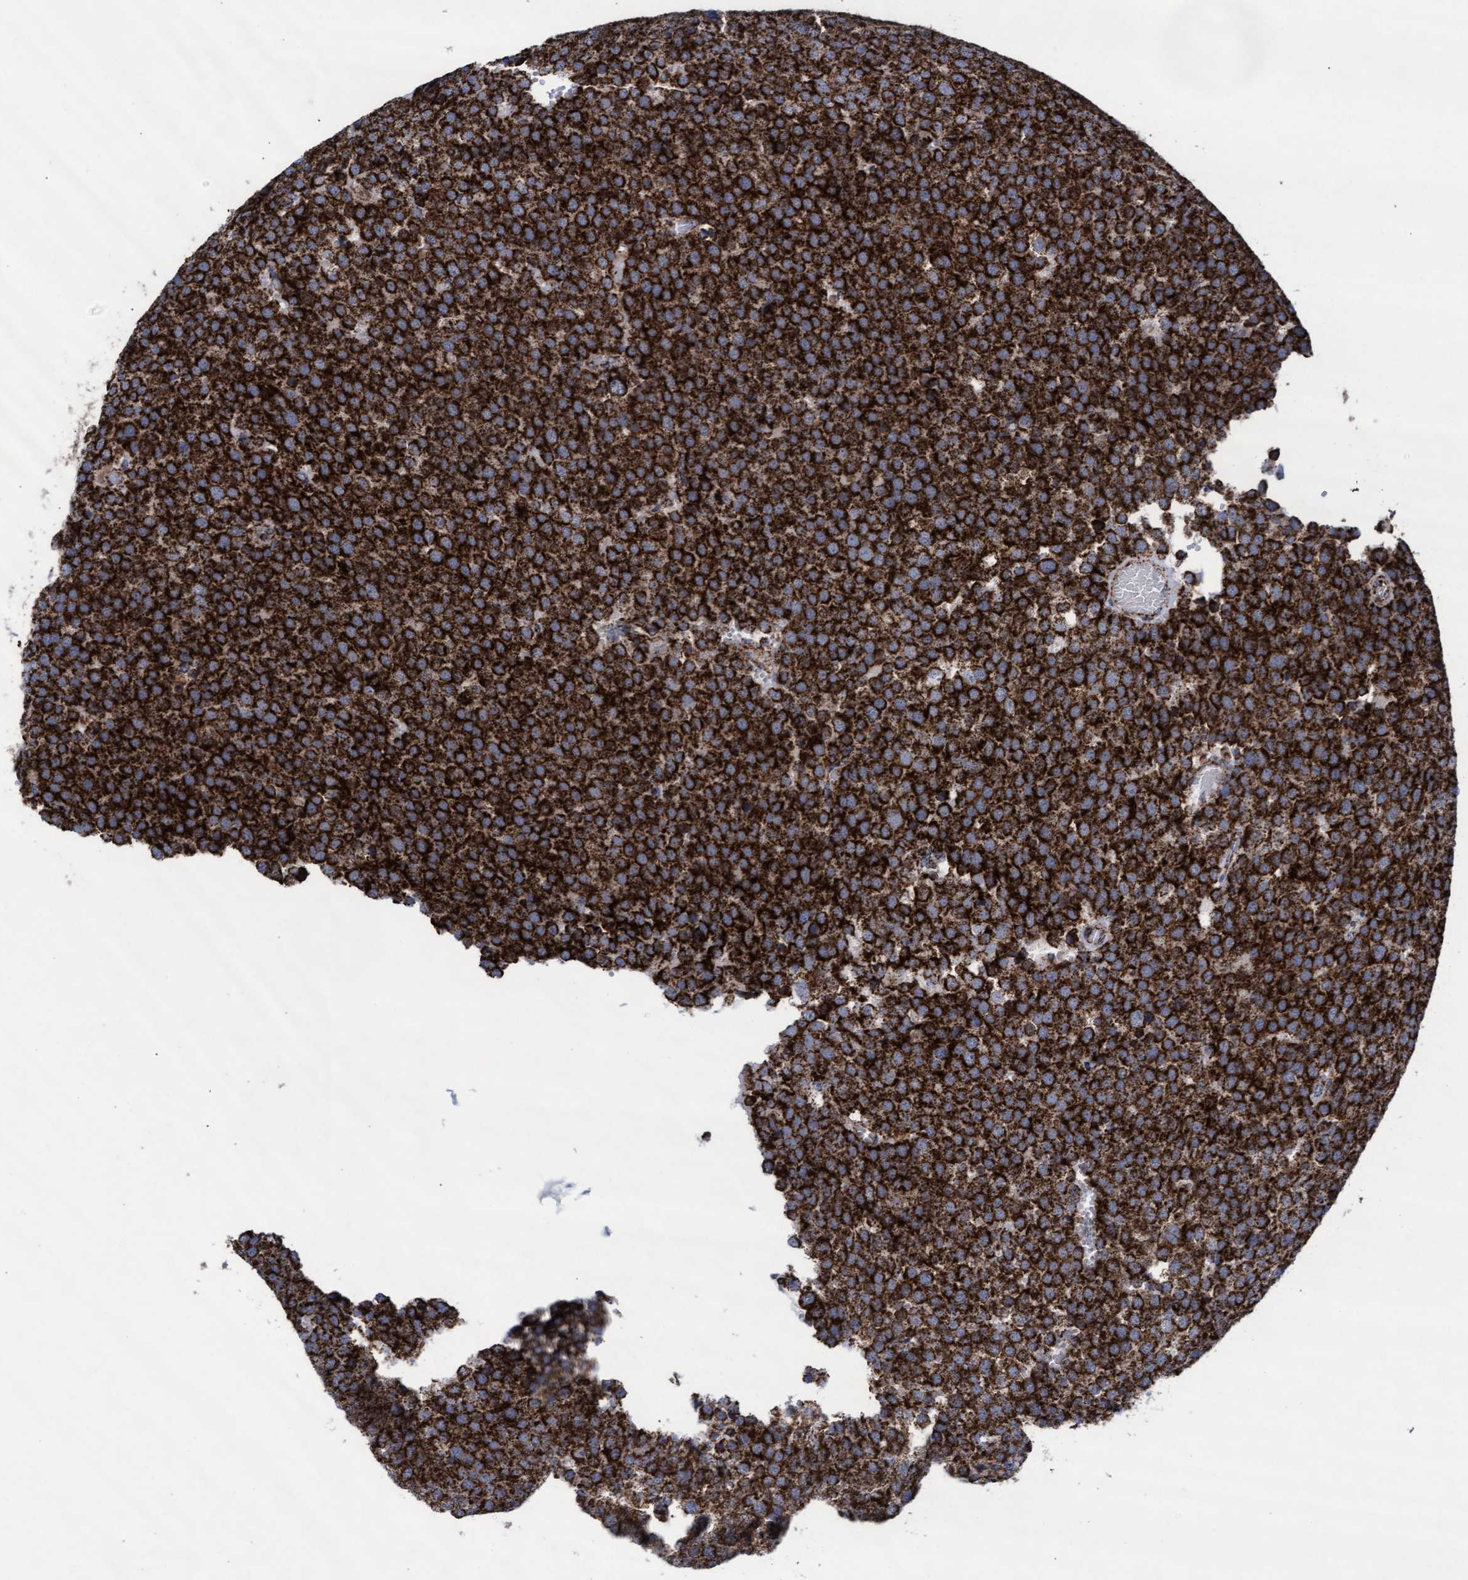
{"staining": {"intensity": "strong", "quantity": ">75%", "location": "cytoplasmic/membranous"}, "tissue": "testis cancer", "cell_type": "Tumor cells", "image_type": "cancer", "snomed": [{"axis": "morphology", "description": "Normal tissue, NOS"}, {"axis": "morphology", "description": "Seminoma, NOS"}, {"axis": "topography", "description": "Testis"}], "caption": "A histopathology image showing strong cytoplasmic/membranous expression in approximately >75% of tumor cells in testis seminoma, as visualized by brown immunohistochemical staining.", "gene": "MRPL38", "patient": {"sex": "male", "age": 71}}